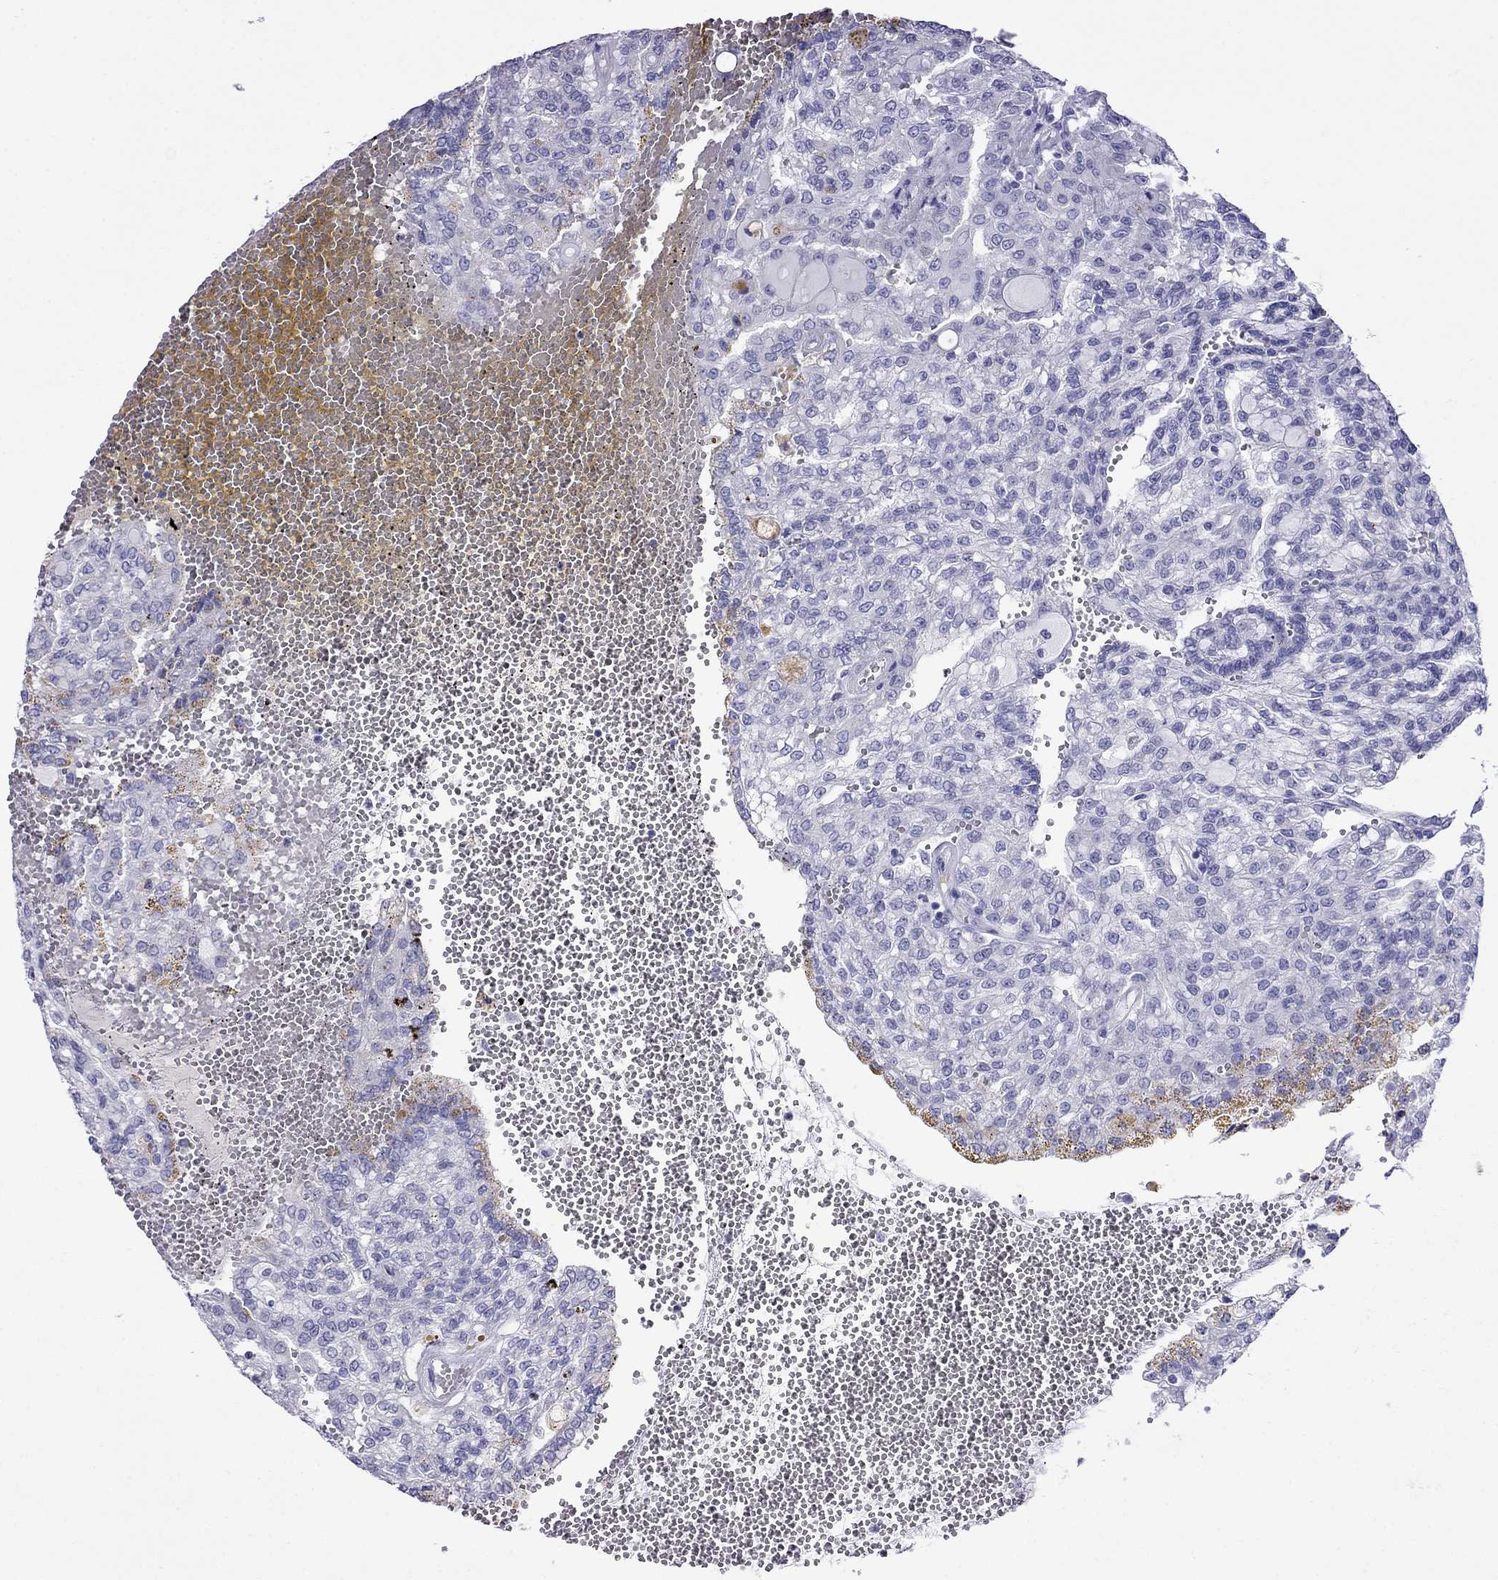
{"staining": {"intensity": "negative", "quantity": "none", "location": "none"}, "tissue": "renal cancer", "cell_type": "Tumor cells", "image_type": "cancer", "snomed": [{"axis": "morphology", "description": "Adenocarcinoma, NOS"}, {"axis": "topography", "description": "Kidney"}], "caption": "High magnification brightfield microscopy of renal cancer stained with DAB (brown) and counterstained with hematoxylin (blue): tumor cells show no significant positivity.", "gene": "PCDHA6", "patient": {"sex": "male", "age": 63}}